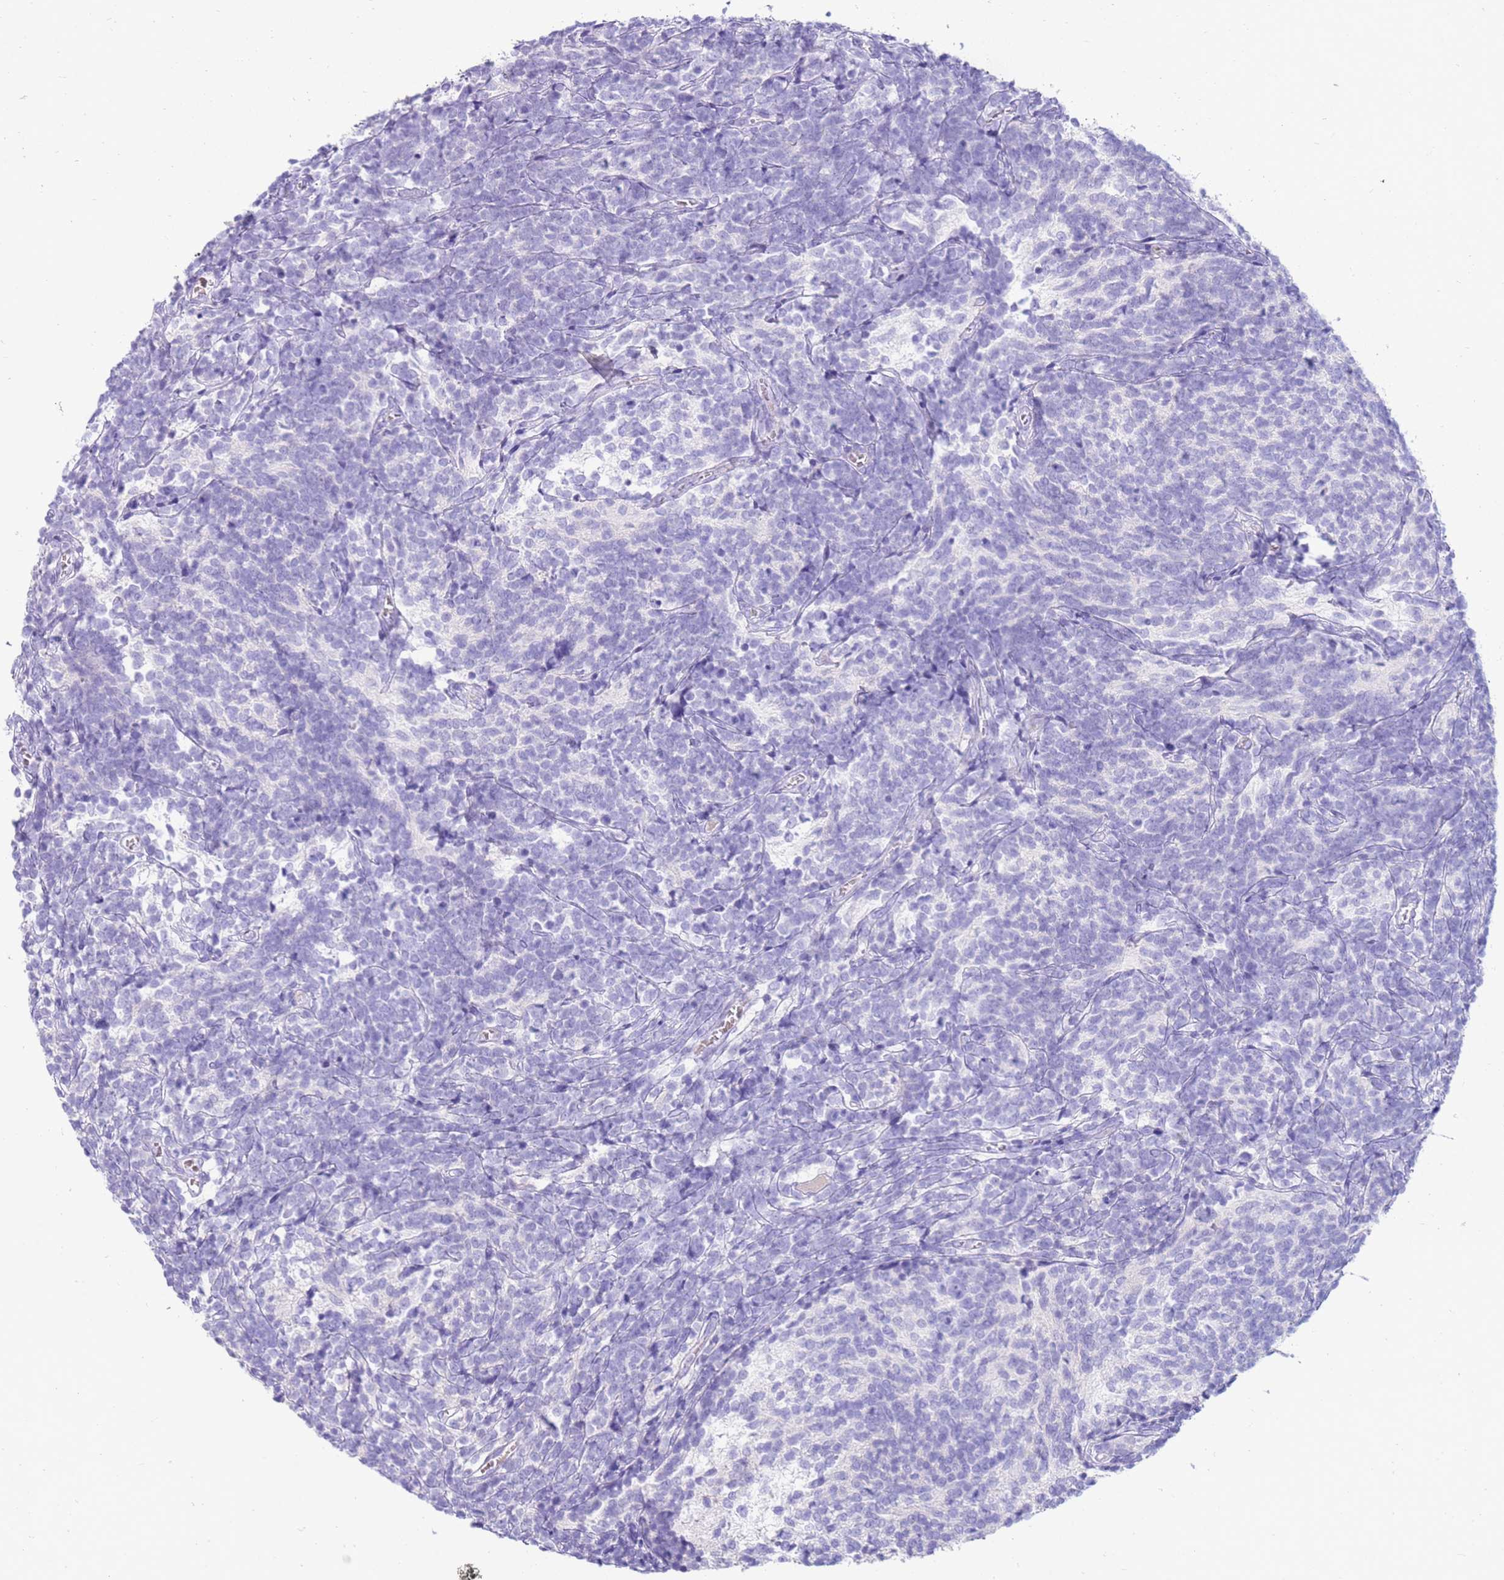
{"staining": {"intensity": "negative", "quantity": "none", "location": "none"}, "tissue": "glioma", "cell_type": "Tumor cells", "image_type": "cancer", "snomed": [{"axis": "morphology", "description": "Glioma, malignant, Low grade"}, {"axis": "topography", "description": "Brain"}], "caption": "An image of human malignant glioma (low-grade) is negative for staining in tumor cells. (DAB (3,3'-diaminobenzidine) IHC, high magnification).", "gene": "EVPLL", "patient": {"sex": "female", "age": 1}}